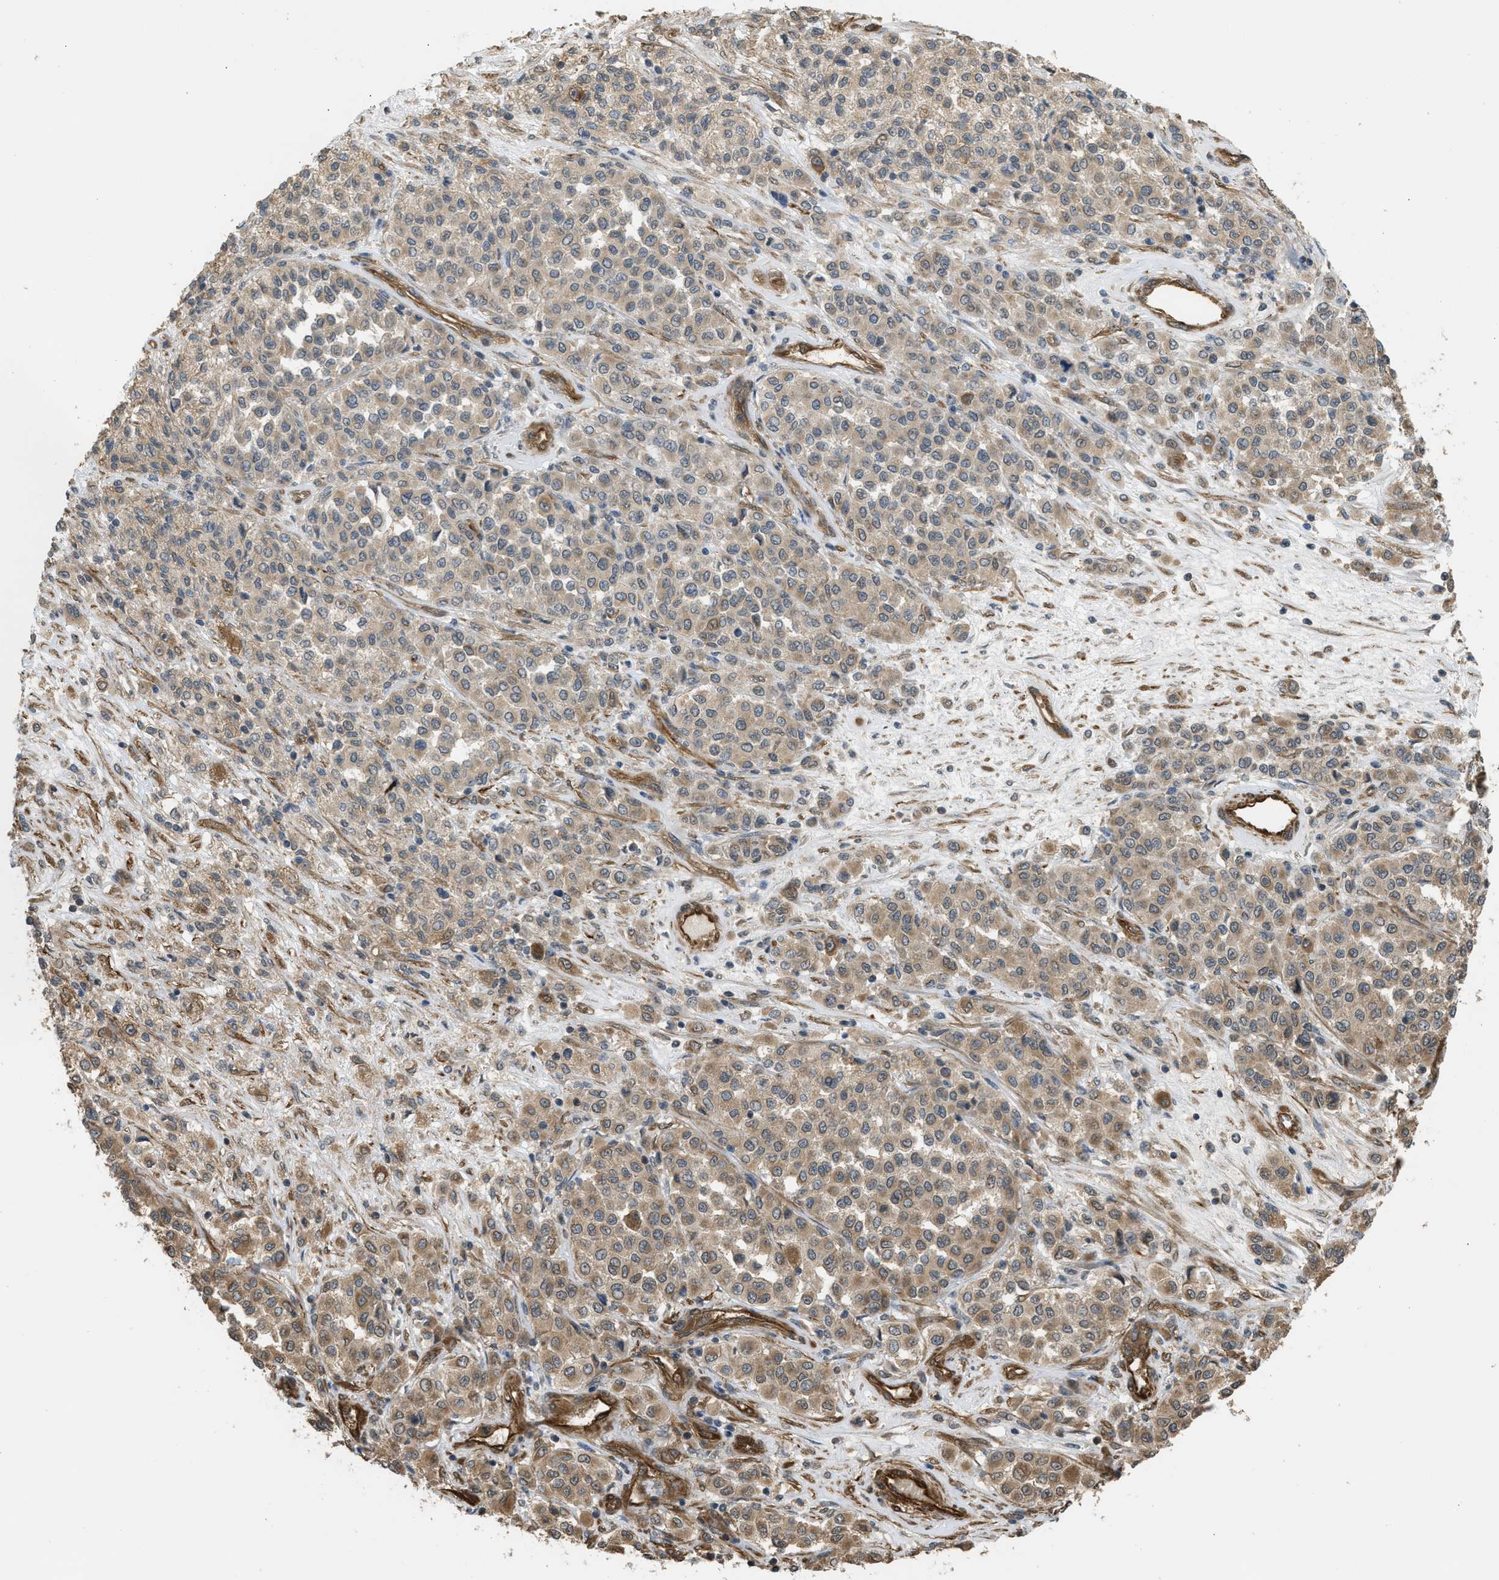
{"staining": {"intensity": "weak", "quantity": ">75%", "location": "cytoplasmic/membranous"}, "tissue": "melanoma", "cell_type": "Tumor cells", "image_type": "cancer", "snomed": [{"axis": "morphology", "description": "Malignant melanoma, Metastatic site"}, {"axis": "topography", "description": "Pancreas"}], "caption": "Immunohistochemistry (DAB) staining of malignant melanoma (metastatic site) reveals weak cytoplasmic/membranous protein positivity in approximately >75% of tumor cells.", "gene": "BAG3", "patient": {"sex": "female", "age": 30}}